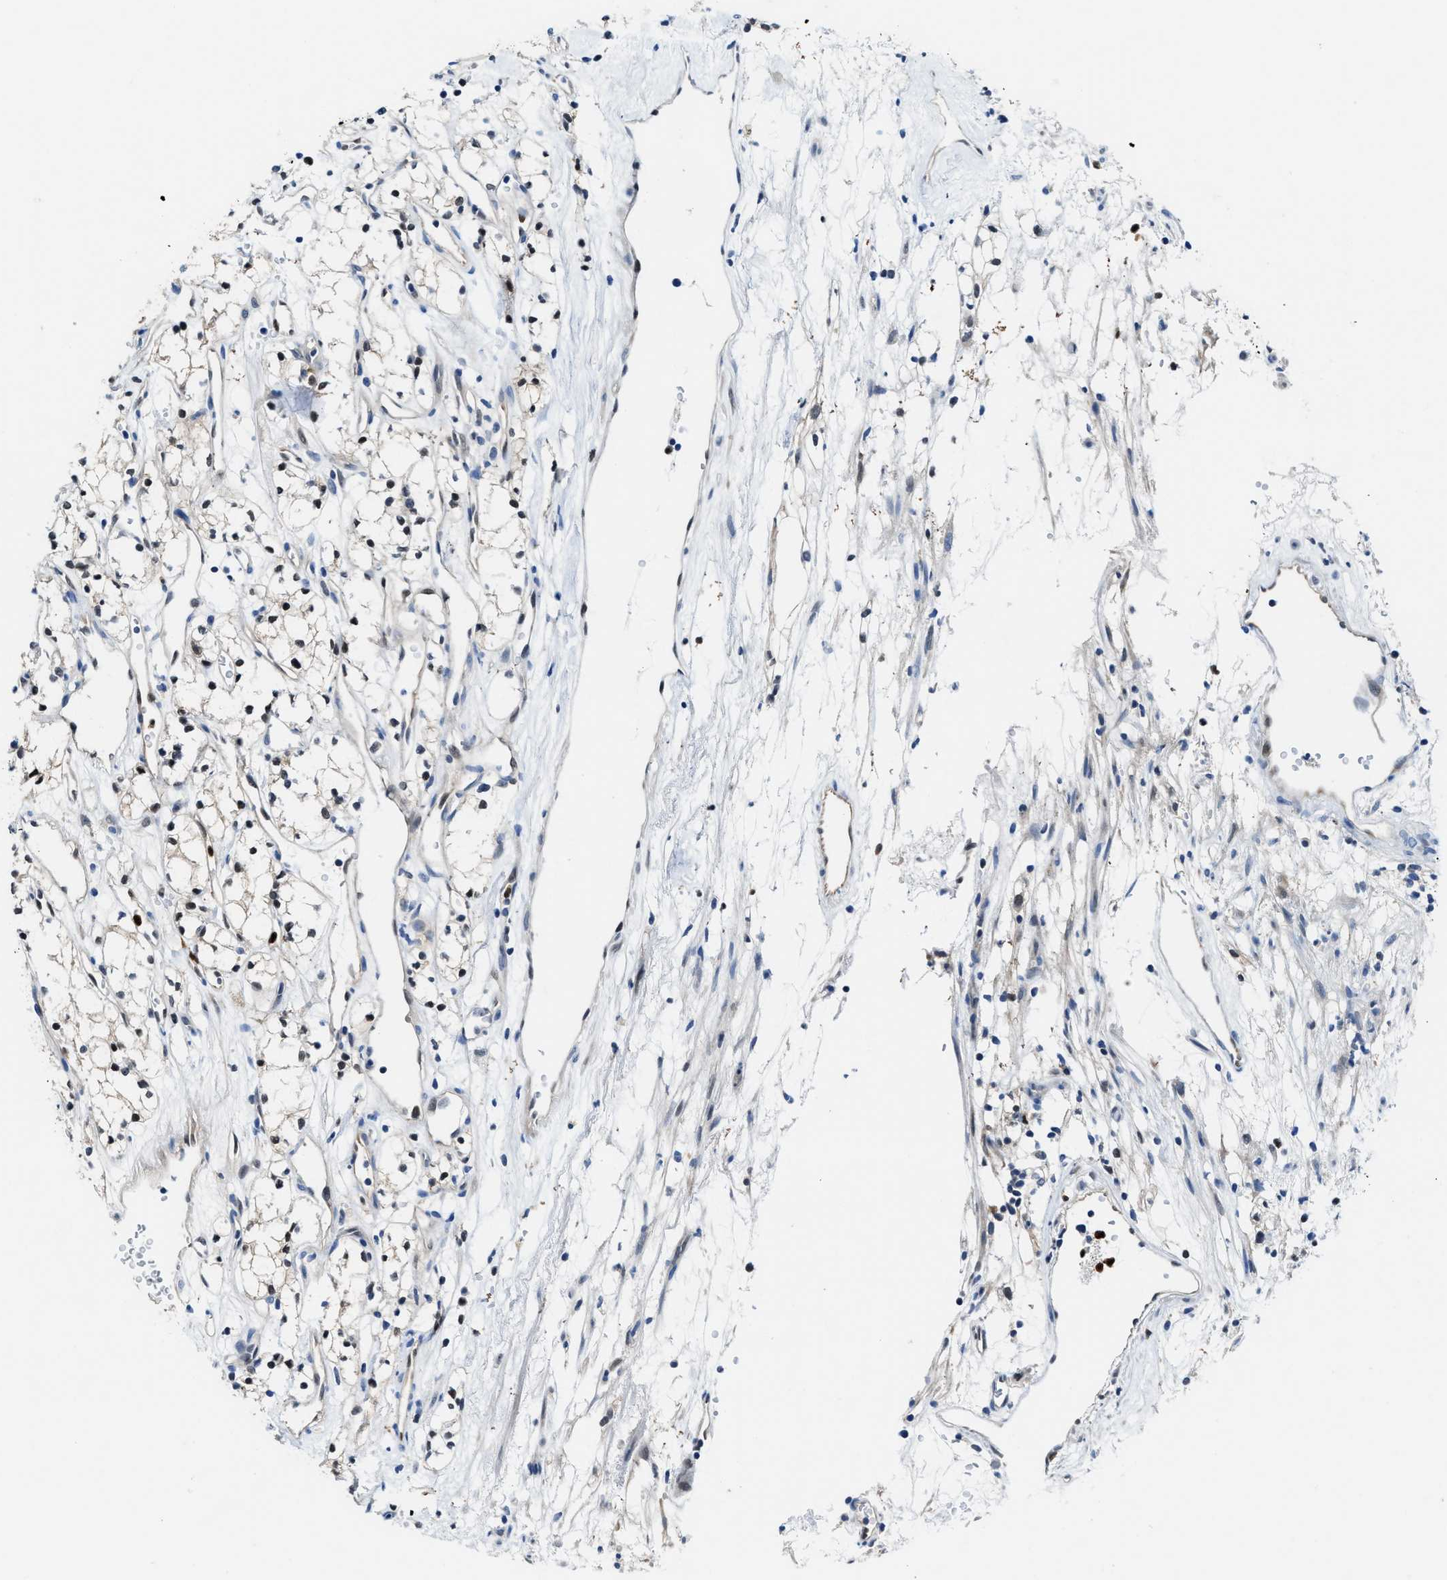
{"staining": {"intensity": "moderate", "quantity": ">75%", "location": "nuclear"}, "tissue": "renal cancer", "cell_type": "Tumor cells", "image_type": "cancer", "snomed": [{"axis": "morphology", "description": "Adenocarcinoma, NOS"}, {"axis": "topography", "description": "Kidney"}], "caption": "Protein staining shows moderate nuclear positivity in approximately >75% of tumor cells in adenocarcinoma (renal). Using DAB (brown) and hematoxylin (blue) stains, captured at high magnification using brightfield microscopy.", "gene": "LTA4H", "patient": {"sex": "male", "age": 59}}